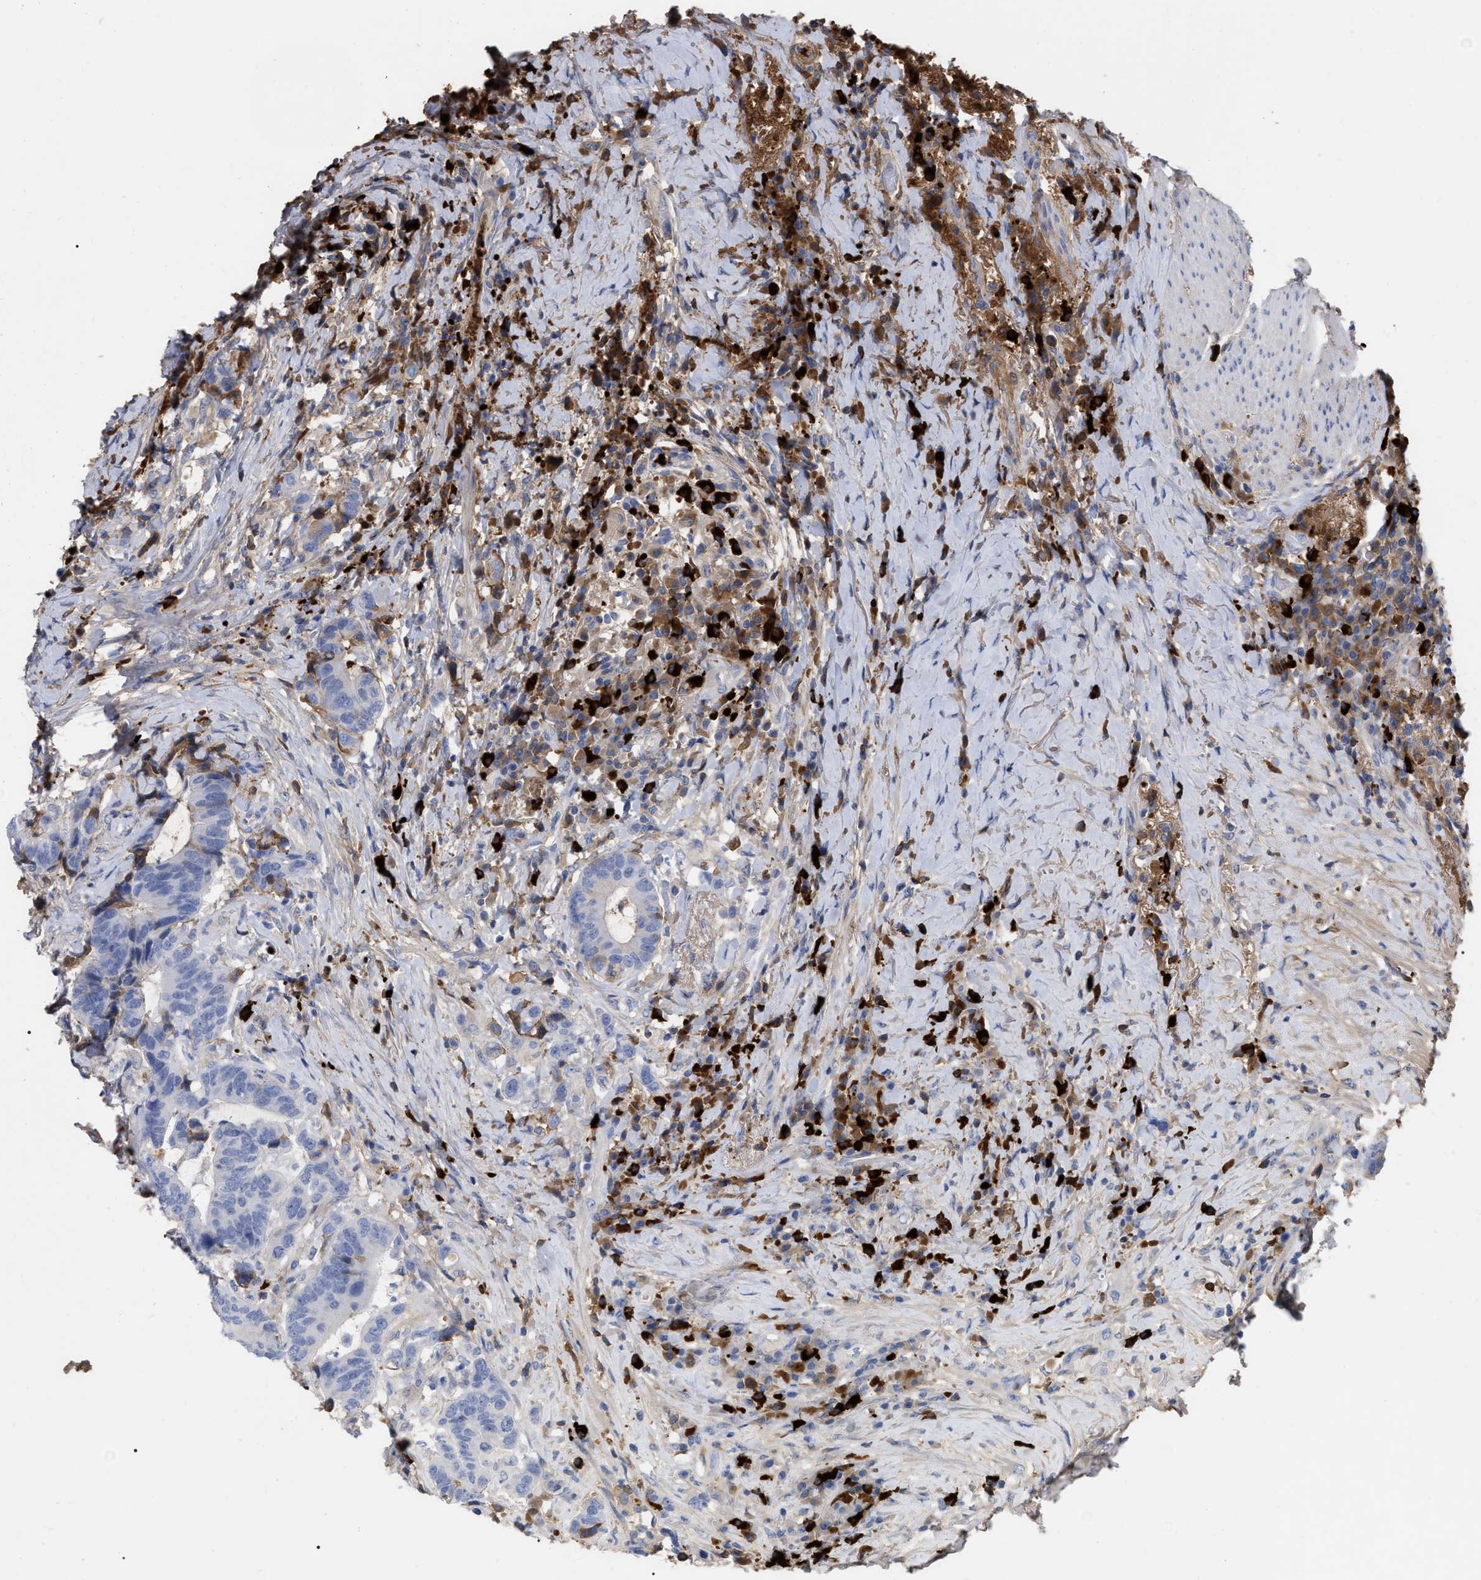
{"staining": {"intensity": "negative", "quantity": "none", "location": "none"}, "tissue": "colorectal cancer", "cell_type": "Tumor cells", "image_type": "cancer", "snomed": [{"axis": "morphology", "description": "Adenocarcinoma, NOS"}, {"axis": "topography", "description": "Rectum"}], "caption": "This is an immunohistochemistry micrograph of colorectal cancer. There is no expression in tumor cells.", "gene": "IGHV5-51", "patient": {"sex": "female", "age": 89}}